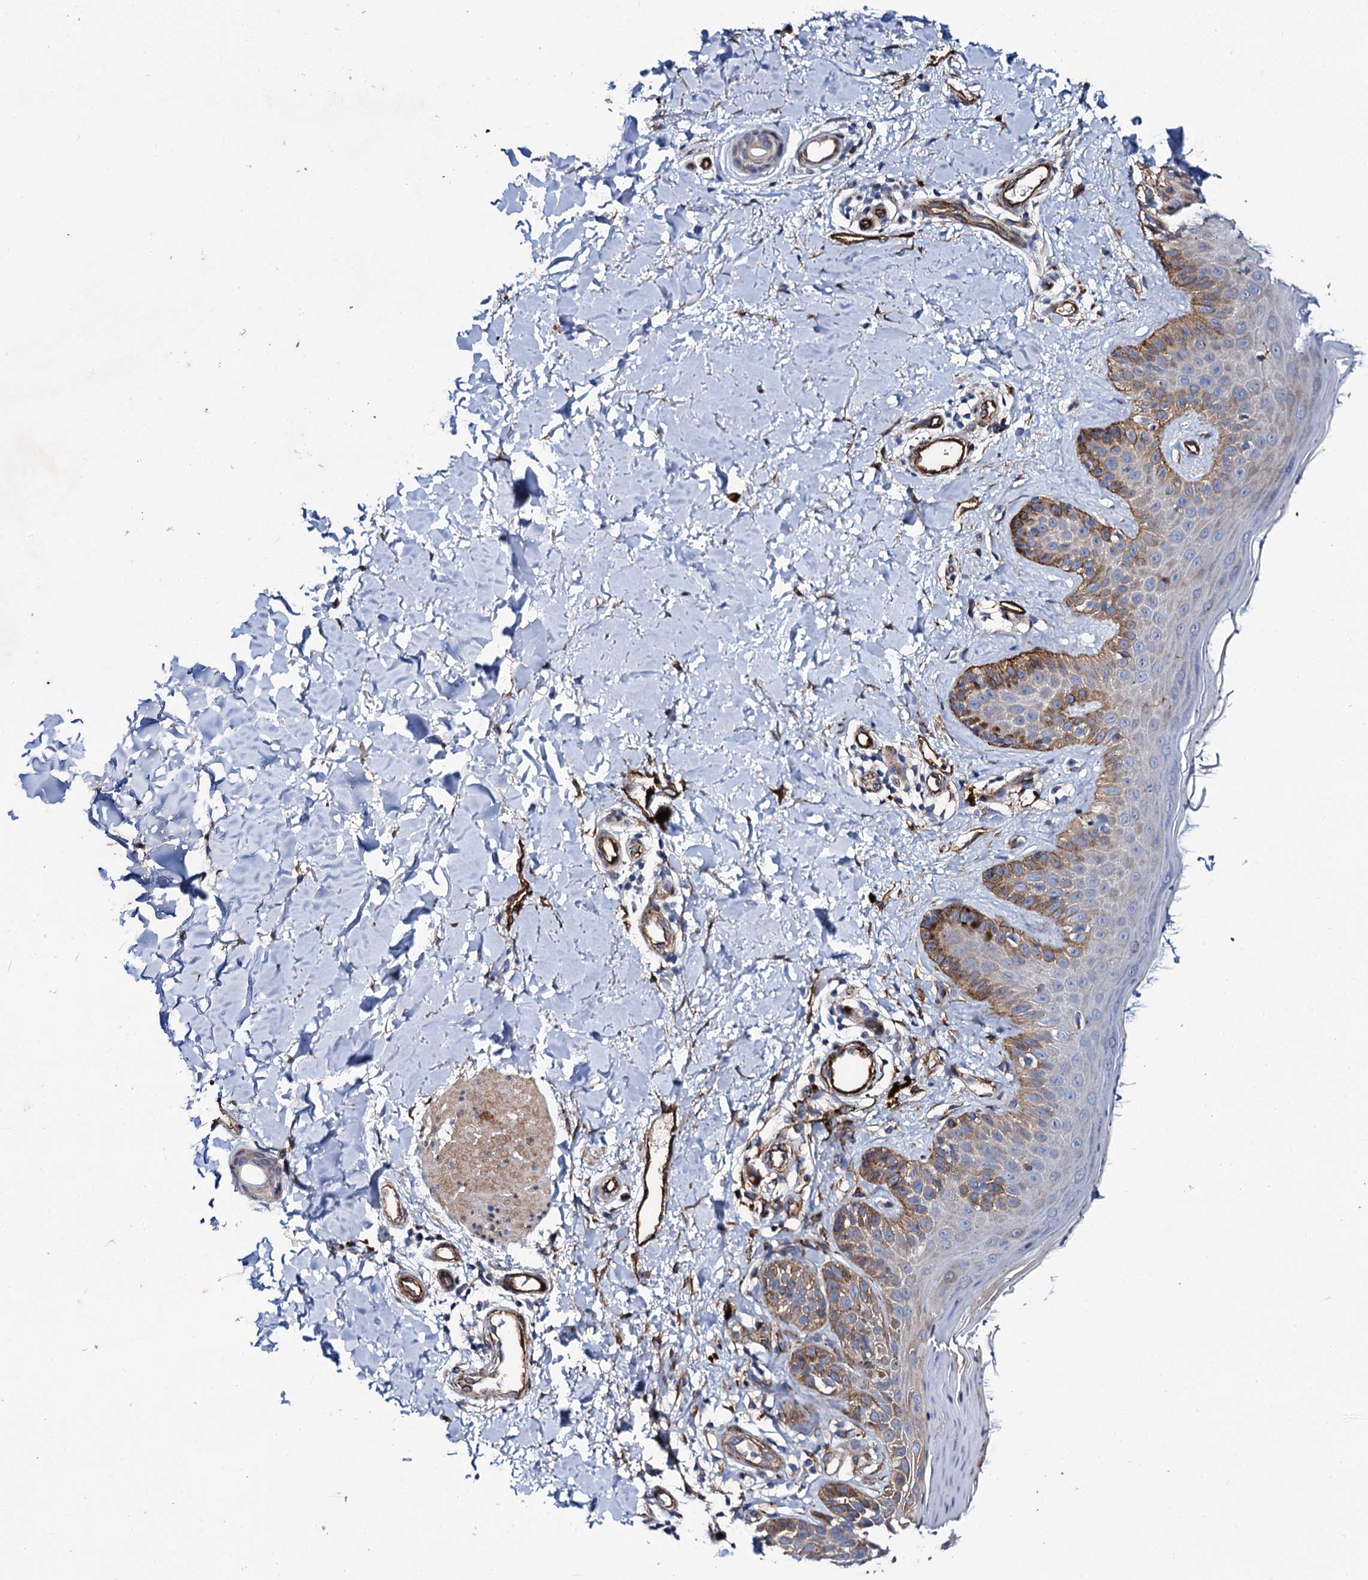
{"staining": {"intensity": "moderate", "quantity": ">75%", "location": "cytoplasmic/membranous"}, "tissue": "skin", "cell_type": "Fibroblasts", "image_type": "normal", "snomed": [{"axis": "morphology", "description": "Normal tissue, NOS"}, {"axis": "topography", "description": "Skin"}], "caption": "Moderate cytoplasmic/membranous protein expression is identified in about >75% of fibroblasts in skin. Using DAB (brown) and hematoxylin (blue) stains, captured at high magnification using brightfield microscopy.", "gene": "DBX1", "patient": {"sex": "male", "age": 52}}